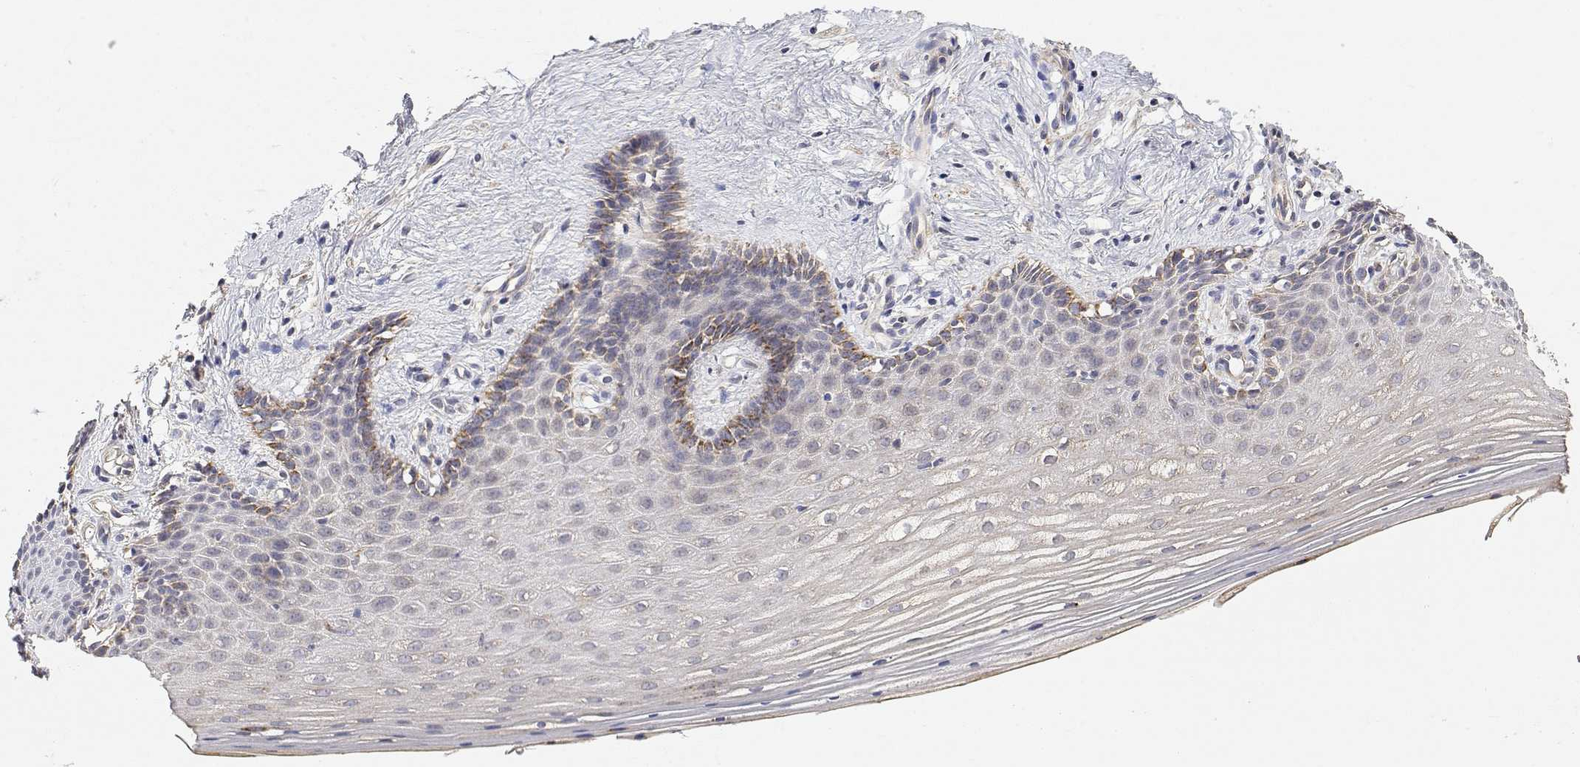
{"staining": {"intensity": "moderate", "quantity": "<25%", "location": "cytoplasmic/membranous"}, "tissue": "vagina", "cell_type": "Squamous epithelial cells", "image_type": "normal", "snomed": [{"axis": "morphology", "description": "Normal tissue, NOS"}, {"axis": "topography", "description": "Vagina"}], "caption": "Benign vagina was stained to show a protein in brown. There is low levels of moderate cytoplasmic/membranous staining in approximately <25% of squamous epithelial cells.", "gene": "LONRF3", "patient": {"sex": "female", "age": 42}}